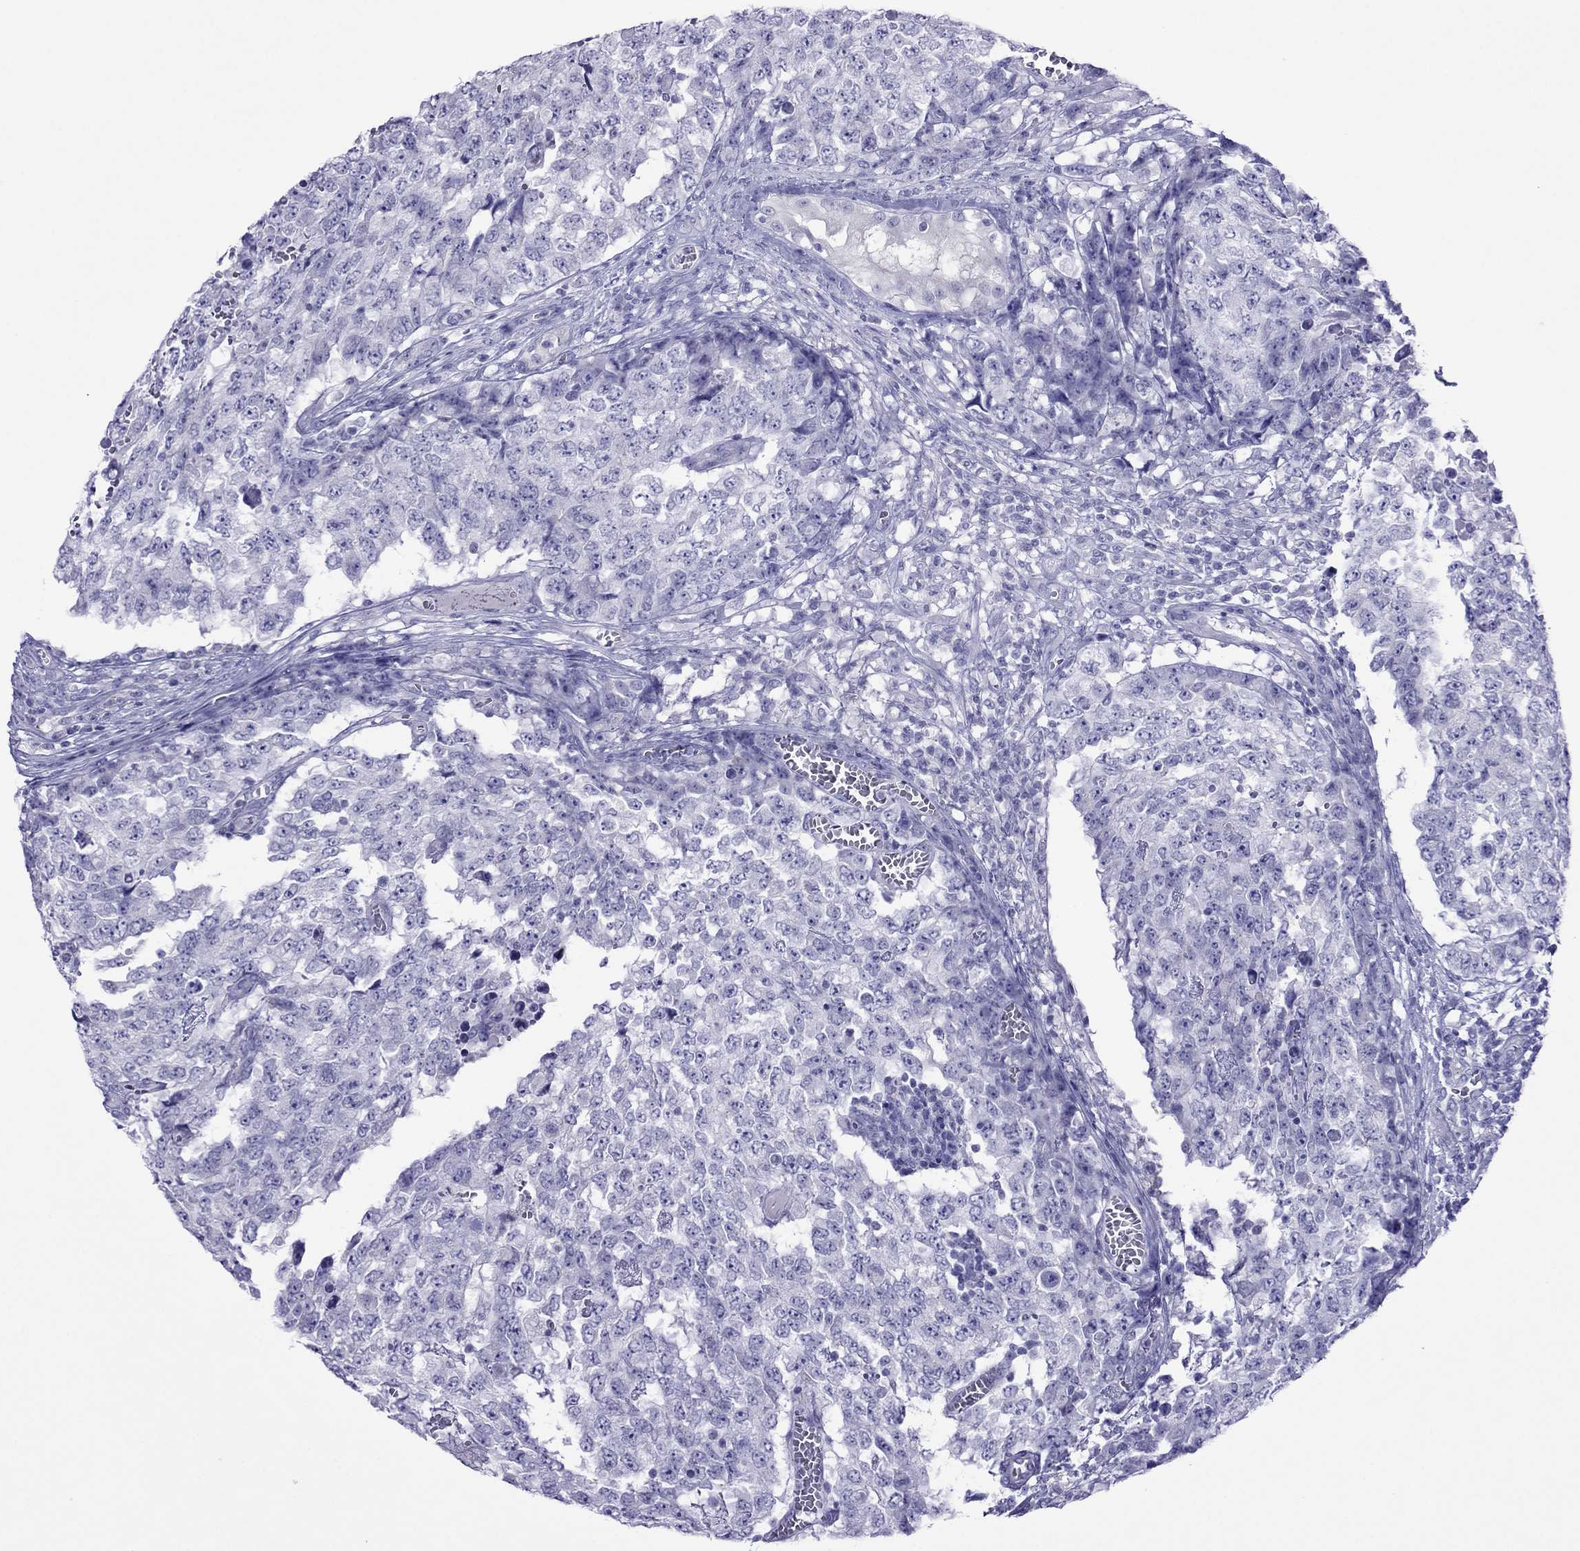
{"staining": {"intensity": "negative", "quantity": "none", "location": "none"}, "tissue": "testis cancer", "cell_type": "Tumor cells", "image_type": "cancer", "snomed": [{"axis": "morphology", "description": "Carcinoma, Embryonal, NOS"}, {"axis": "topography", "description": "Testis"}], "caption": "Embryonal carcinoma (testis) was stained to show a protein in brown. There is no significant expression in tumor cells.", "gene": "PCDHA6", "patient": {"sex": "male", "age": 23}}